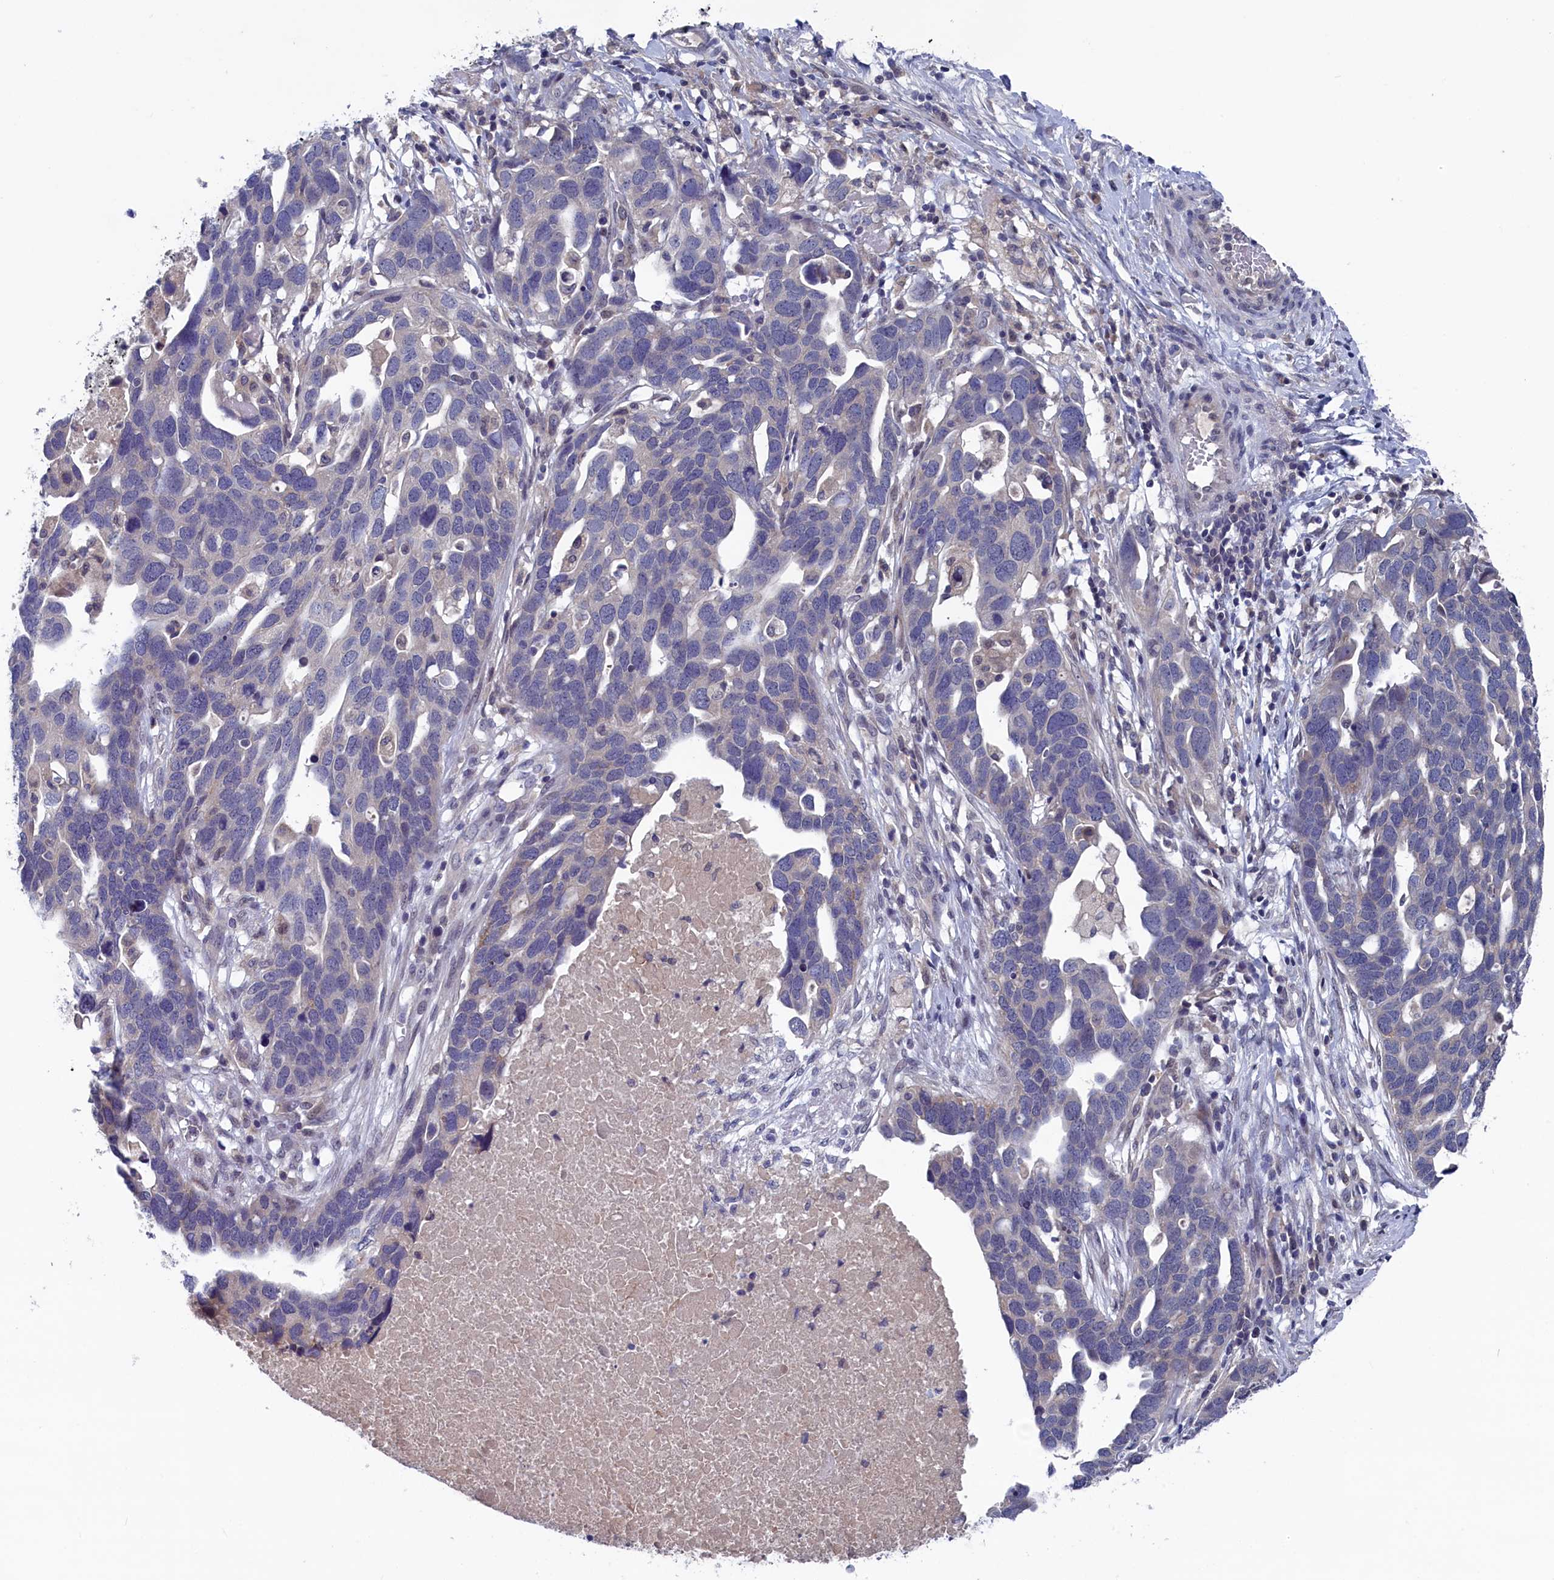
{"staining": {"intensity": "weak", "quantity": "<25%", "location": "cytoplasmic/membranous"}, "tissue": "ovarian cancer", "cell_type": "Tumor cells", "image_type": "cancer", "snomed": [{"axis": "morphology", "description": "Cystadenocarcinoma, serous, NOS"}, {"axis": "topography", "description": "Ovary"}], "caption": "Photomicrograph shows no significant protein staining in tumor cells of ovarian cancer.", "gene": "SPATA13", "patient": {"sex": "female", "age": 54}}